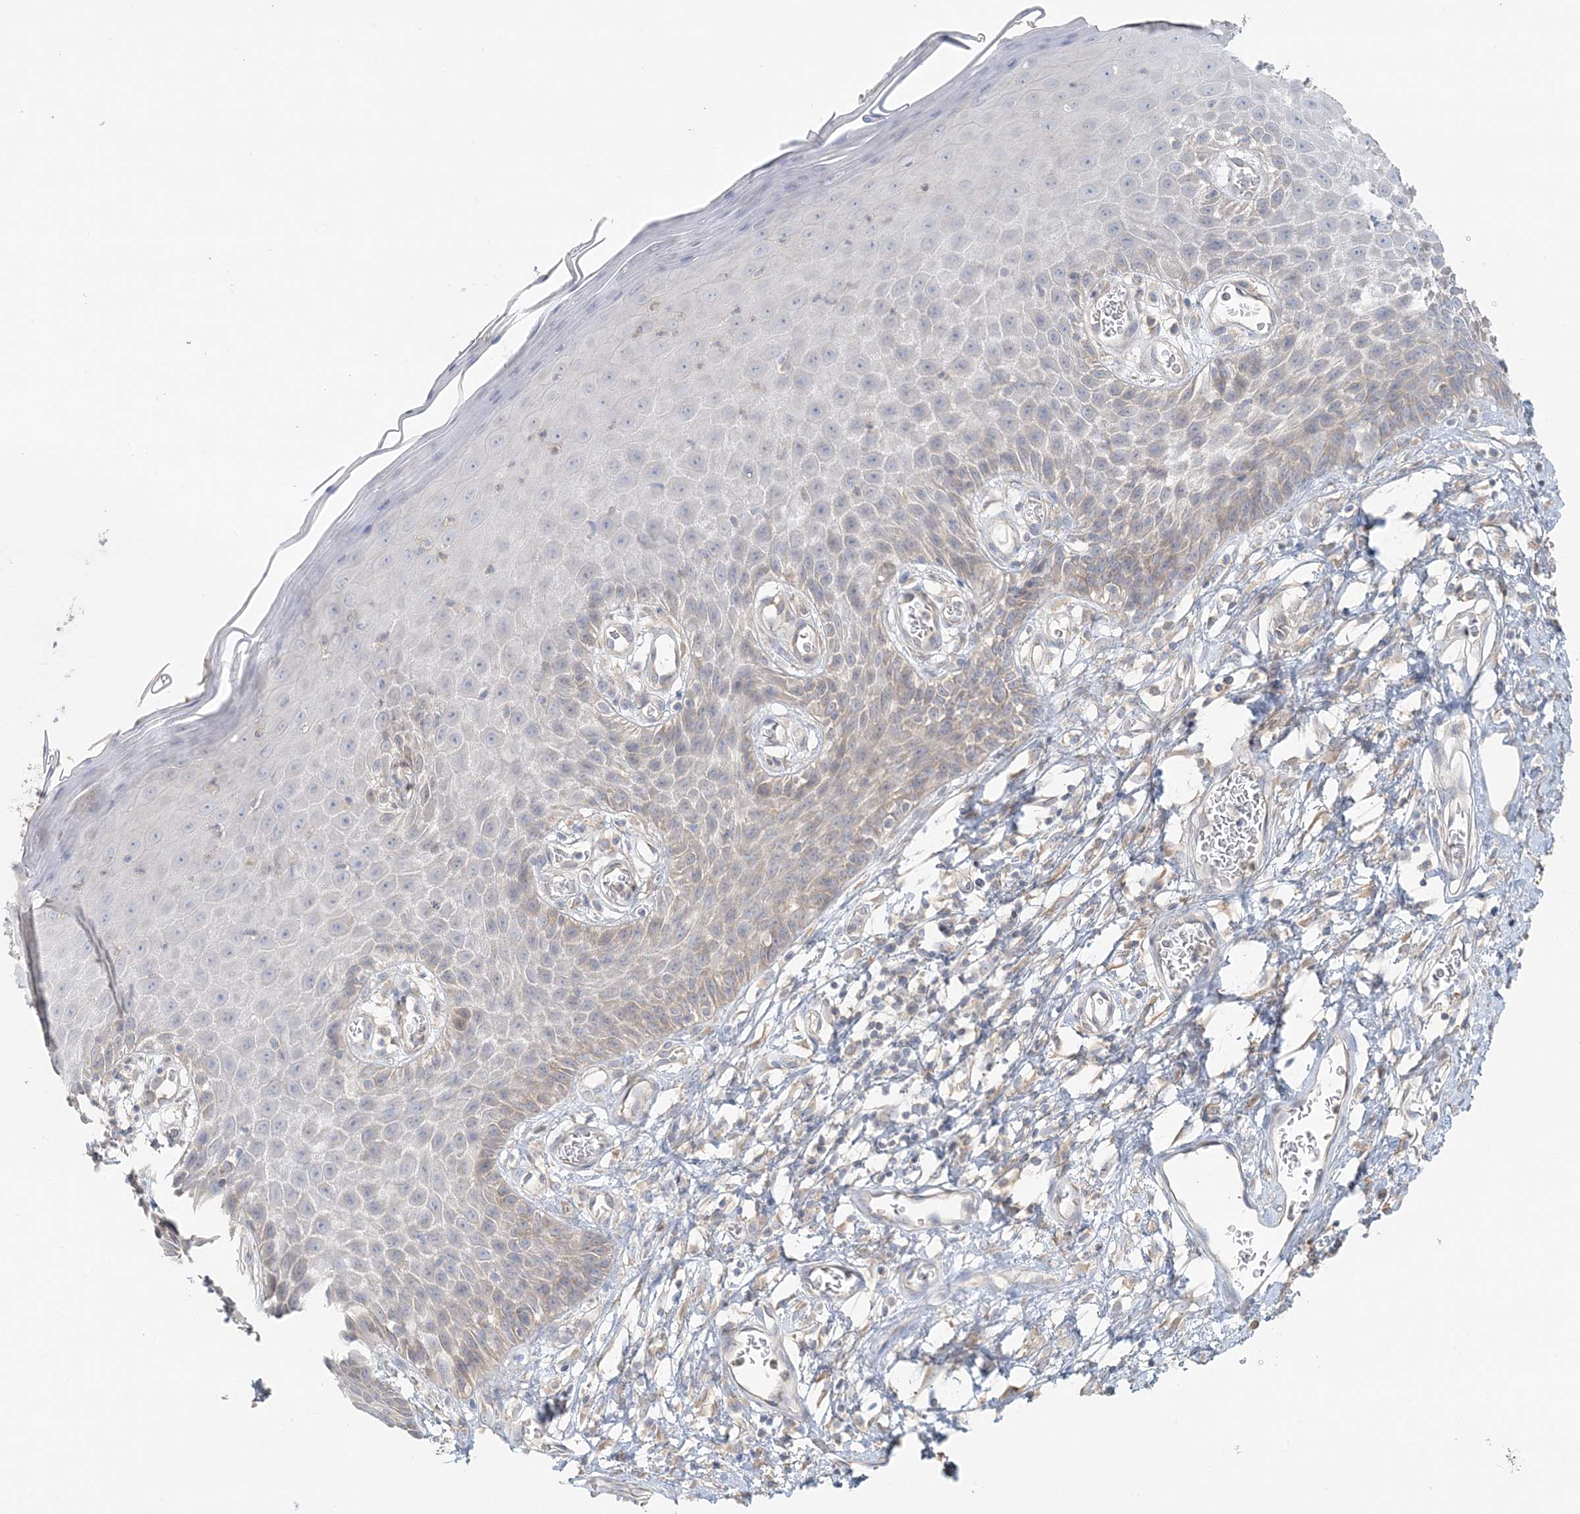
{"staining": {"intensity": "moderate", "quantity": "<25%", "location": "cytoplasmic/membranous"}, "tissue": "skin", "cell_type": "Epidermal cells", "image_type": "normal", "snomed": [{"axis": "morphology", "description": "Normal tissue, NOS"}, {"axis": "topography", "description": "Vulva"}], "caption": "The immunohistochemical stain shows moderate cytoplasmic/membranous expression in epidermal cells of normal skin. The protein is shown in brown color, while the nuclei are stained blue.", "gene": "TBC1D5", "patient": {"sex": "female", "age": 68}}